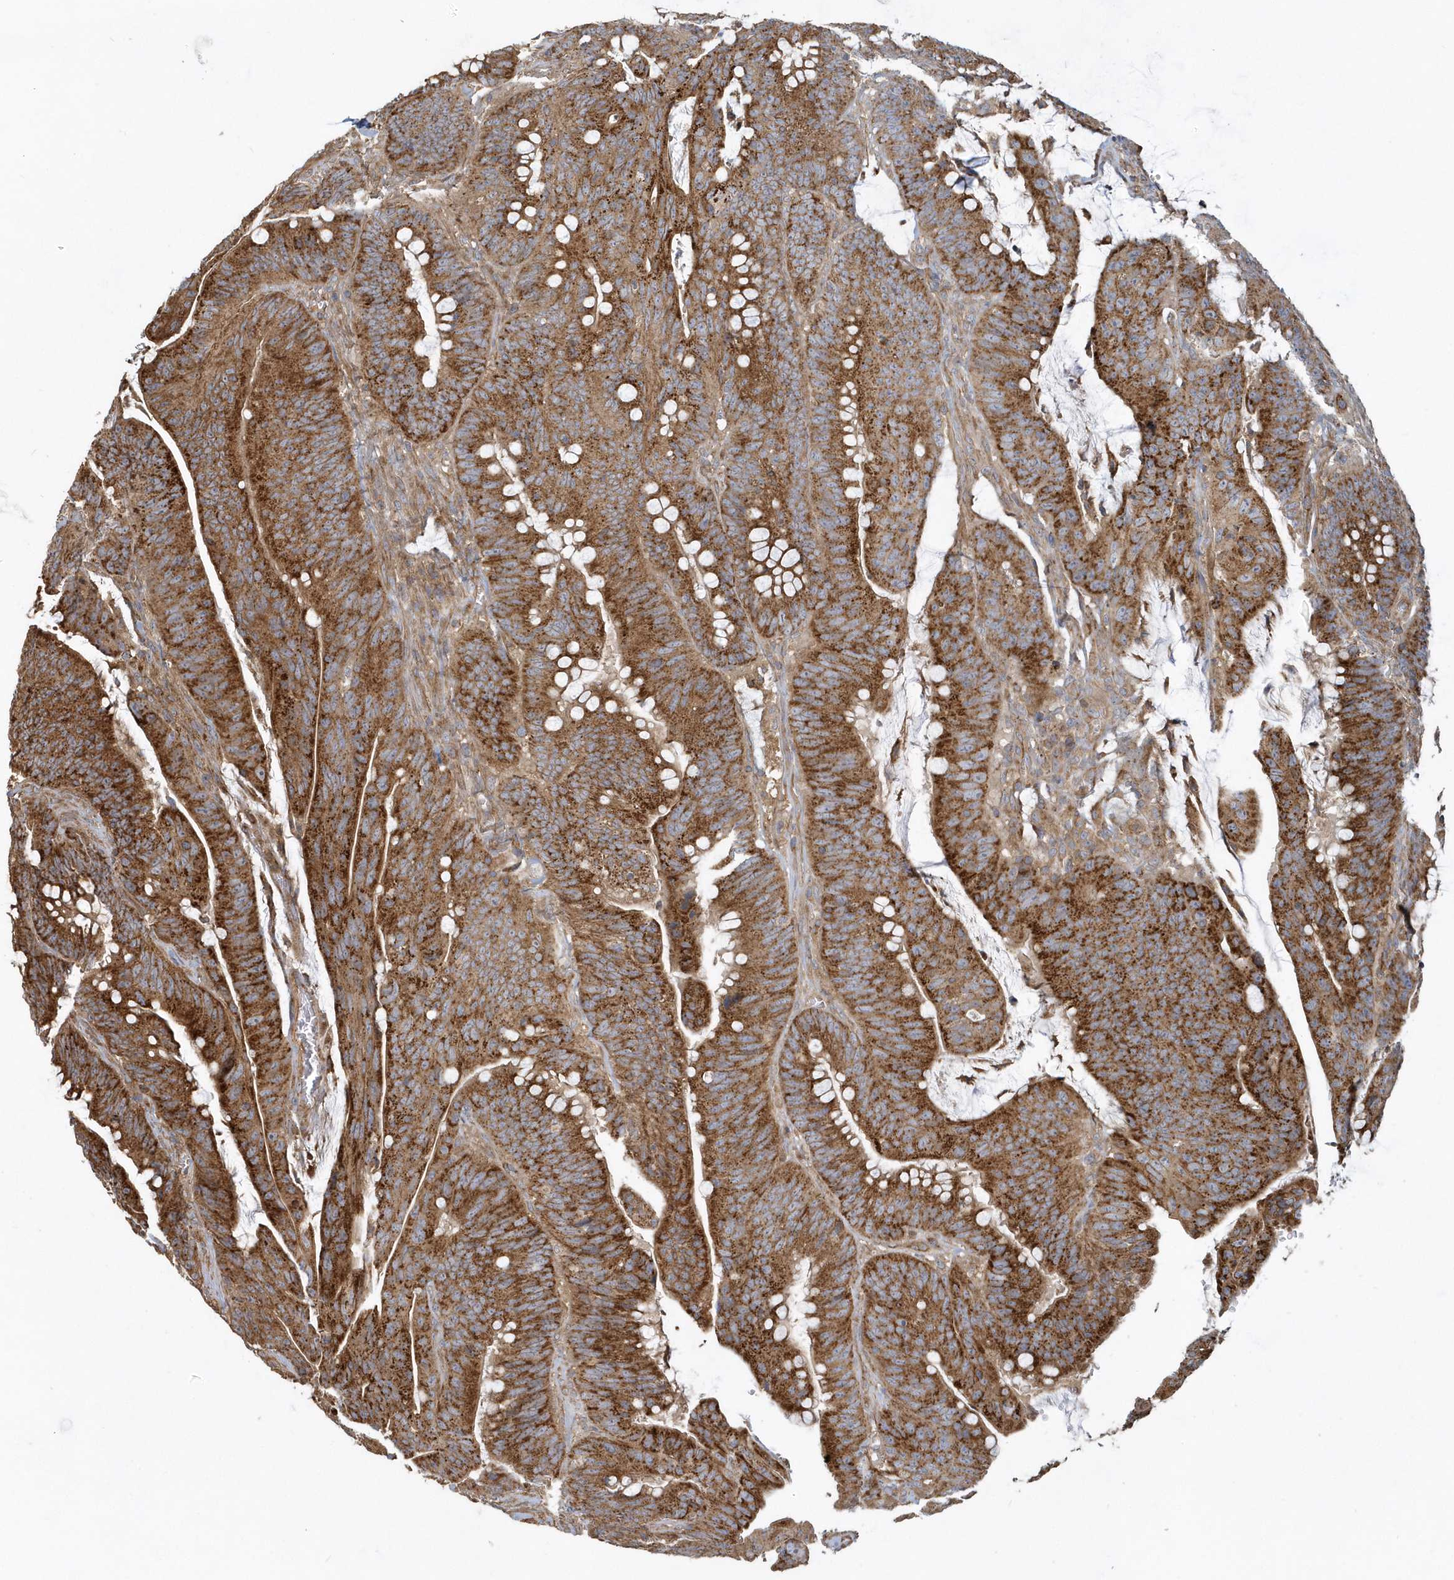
{"staining": {"intensity": "strong", "quantity": ">75%", "location": "cytoplasmic/membranous"}, "tissue": "colorectal cancer", "cell_type": "Tumor cells", "image_type": "cancer", "snomed": [{"axis": "morphology", "description": "Adenocarcinoma, NOS"}, {"axis": "topography", "description": "Colon"}], "caption": "Colorectal adenocarcinoma stained with DAB immunohistochemistry (IHC) shows high levels of strong cytoplasmic/membranous expression in about >75% of tumor cells.", "gene": "TRAIP", "patient": {"sex": "male", "age": 45}}